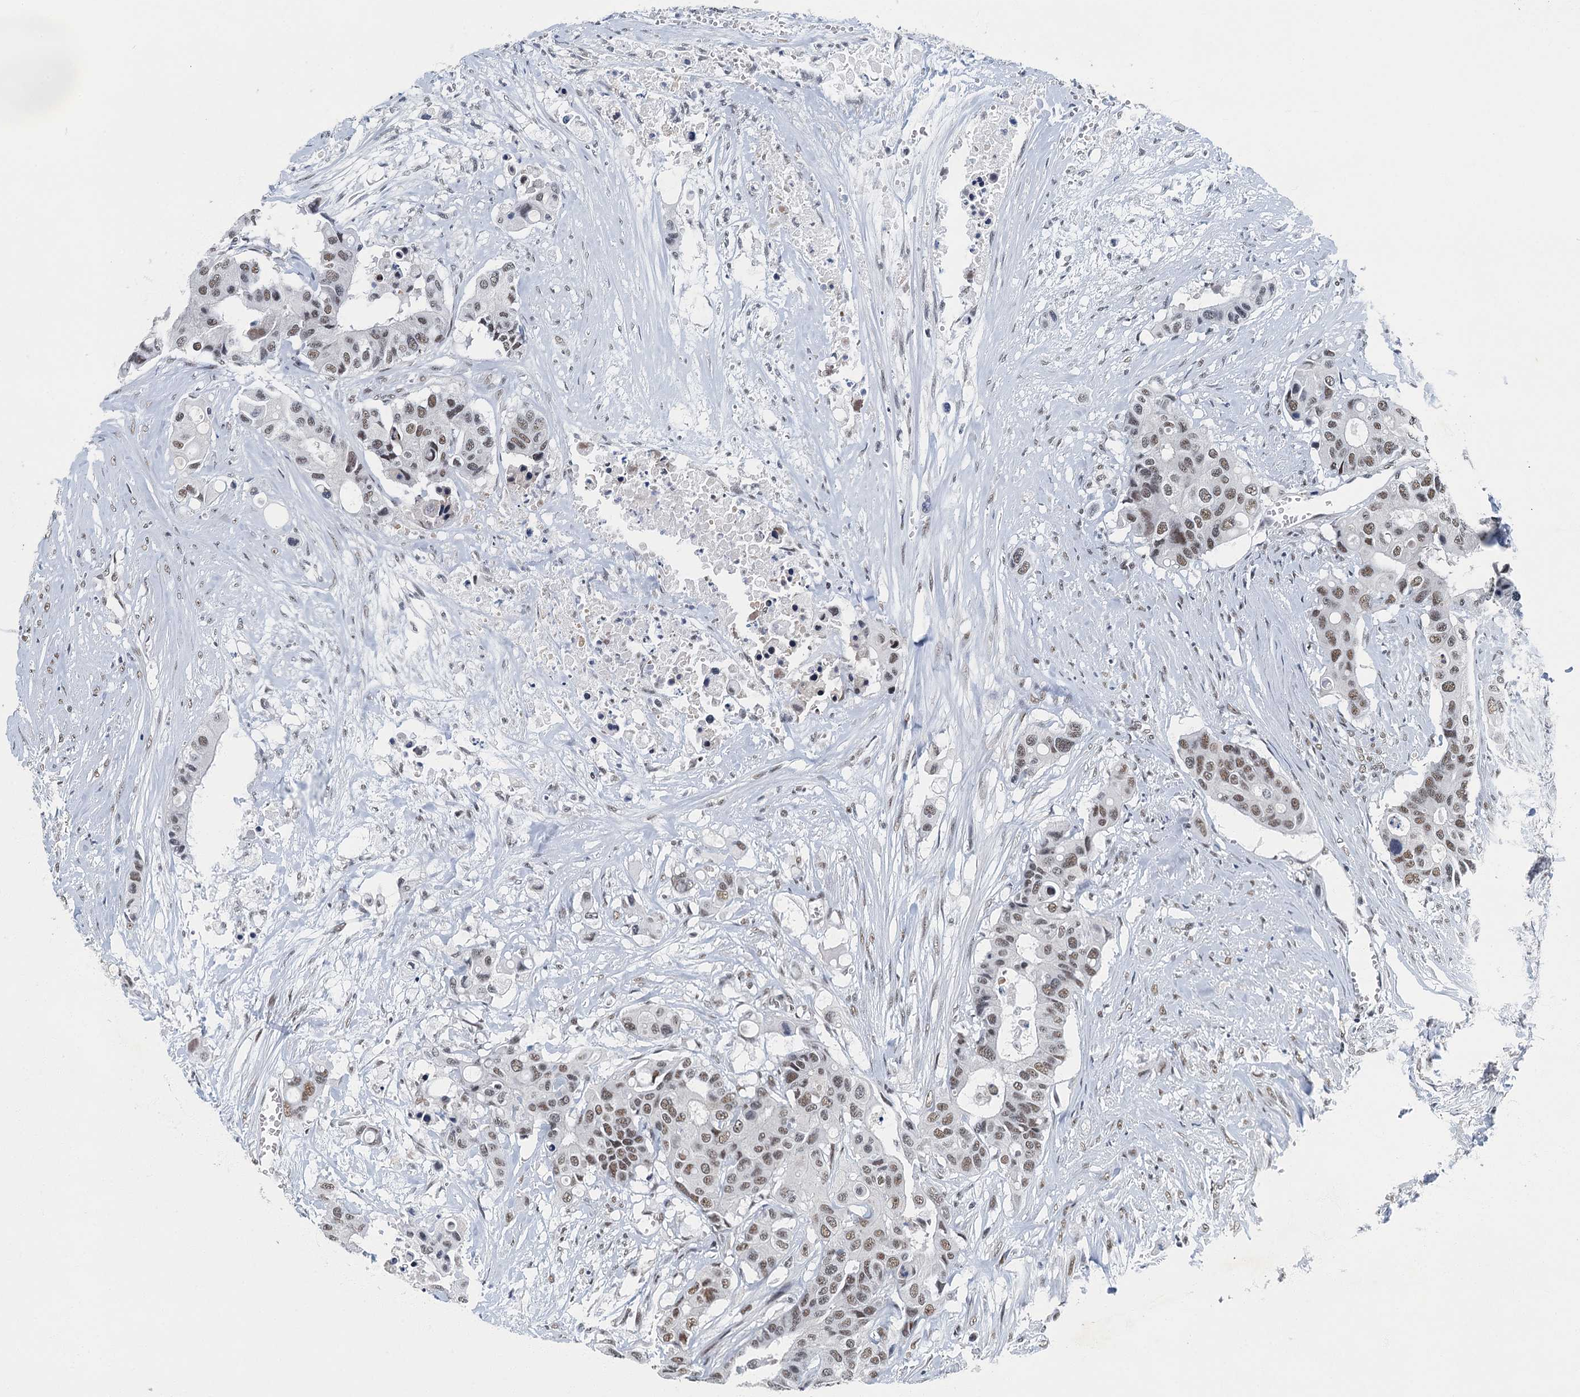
{"staining": {"intensity": "weak", "quantity": "25%-75%", "location": "nuclear"}, "tissue": "colorectal cancer", "cell_type": "Tumor cells", "image_type": "cancer", "snomed": [{"axis": "morphology", "description": "Adenocarcinoma, NOS"}, {"axis": "topography", "description": "Colon"}], "caption": "The immunohistochemical stain labels weak nuclear expression in tumor cells of colorectal cancer tissue.", "gene": "GADL1", "patient": {"sex": "male", "age": 77}}